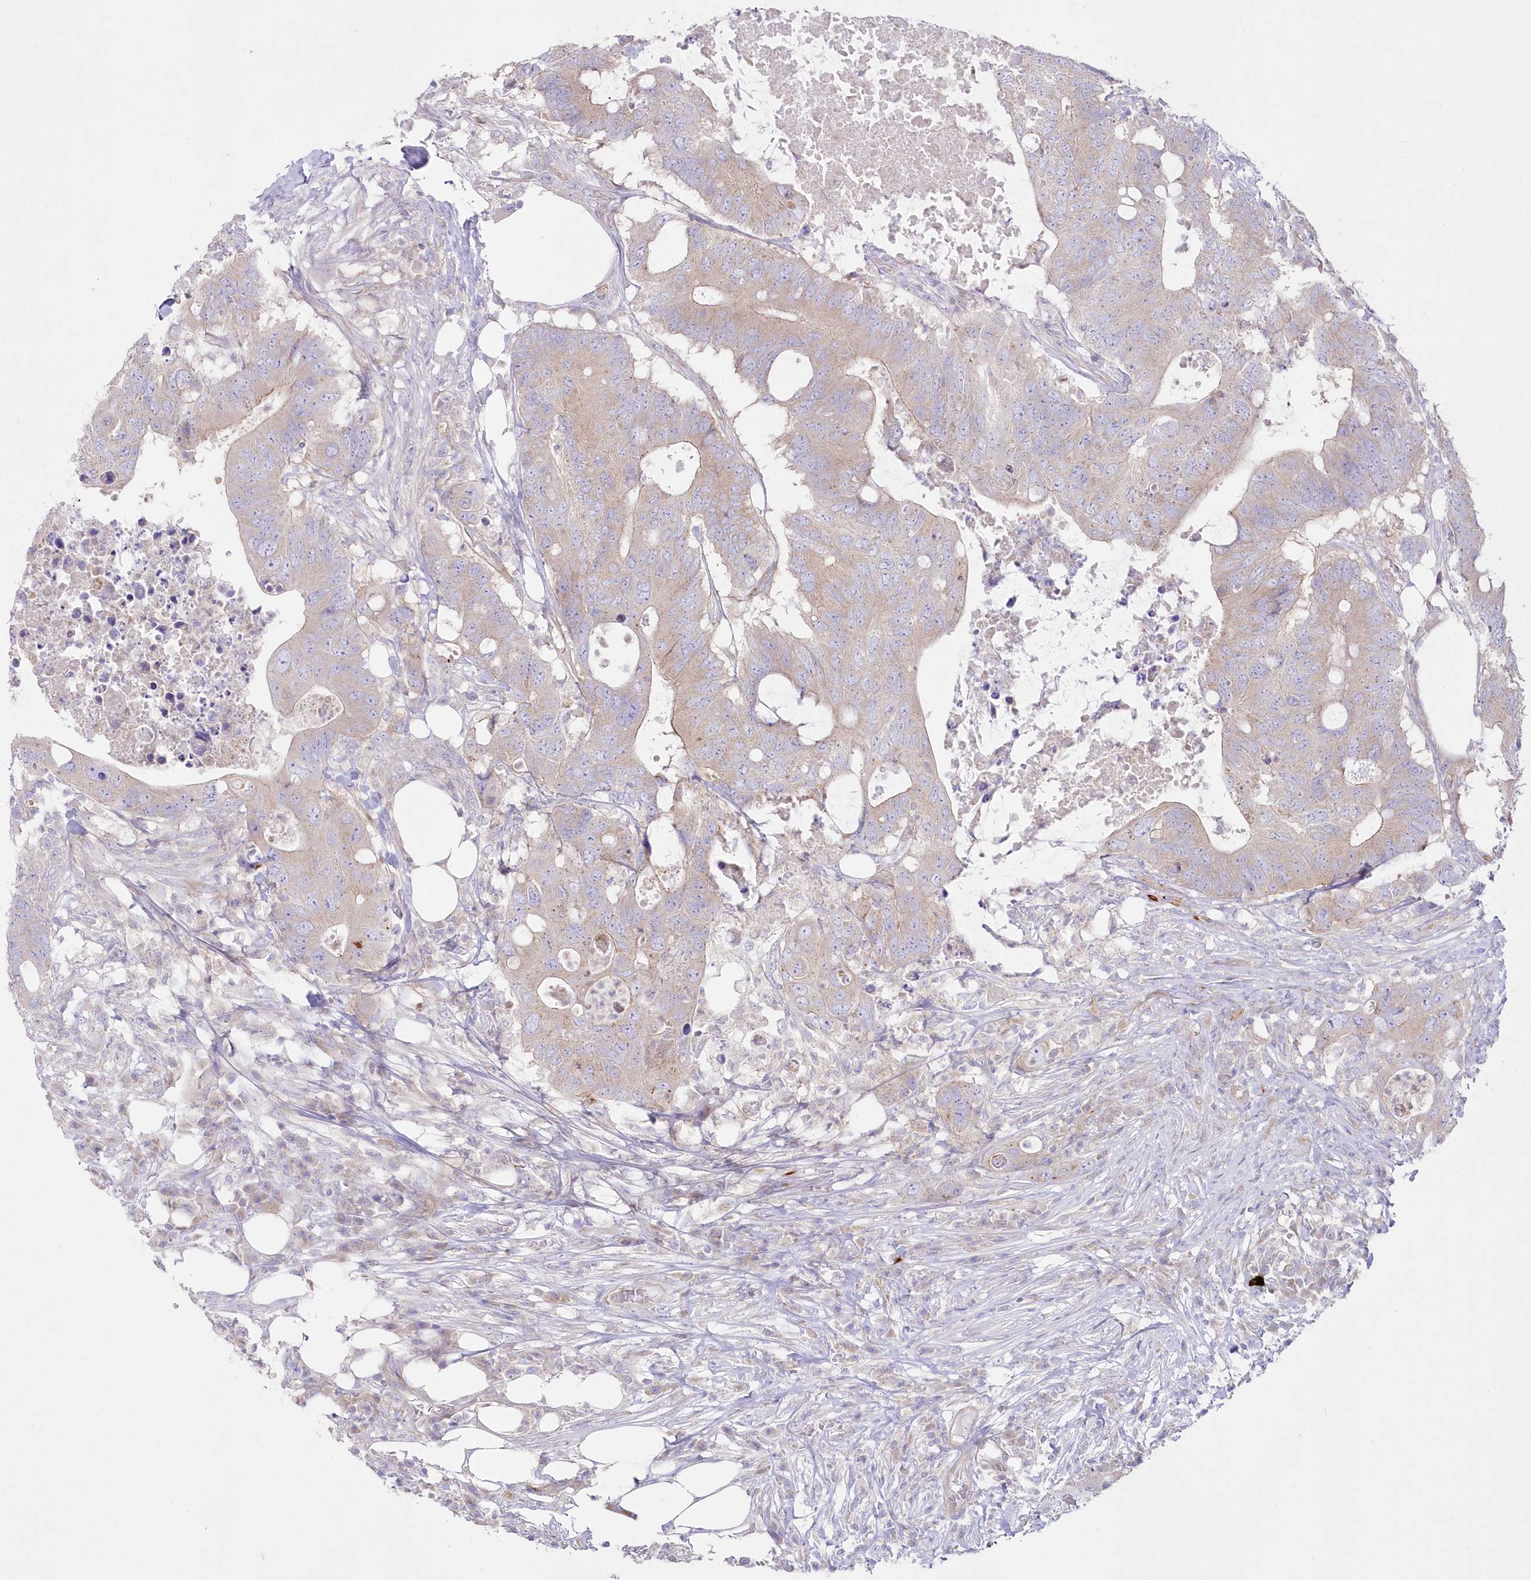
{"staining": {"intensity": "weak", "quantity": ">75%", "location": "cytoplasmic/membranous"}, "tissue": "colorectal cancer", "cell_type": "Tumor cells", "image_type": "cancer", "snomed": [{"axis": "morphology", "description": "Adenocarcinoma, NOS"}, {"axis": "topography", "description": "Colon"}], "caption": "This micrograph exhibits immunohistochemistry (IHC) staining of human adenocarcinoma (colorectal), with low weak cytoplasmic/membranous expression in about >75% of tumor cells.", "gene": "ZNF843", "patient": {"sex": "male", "age": 71}}